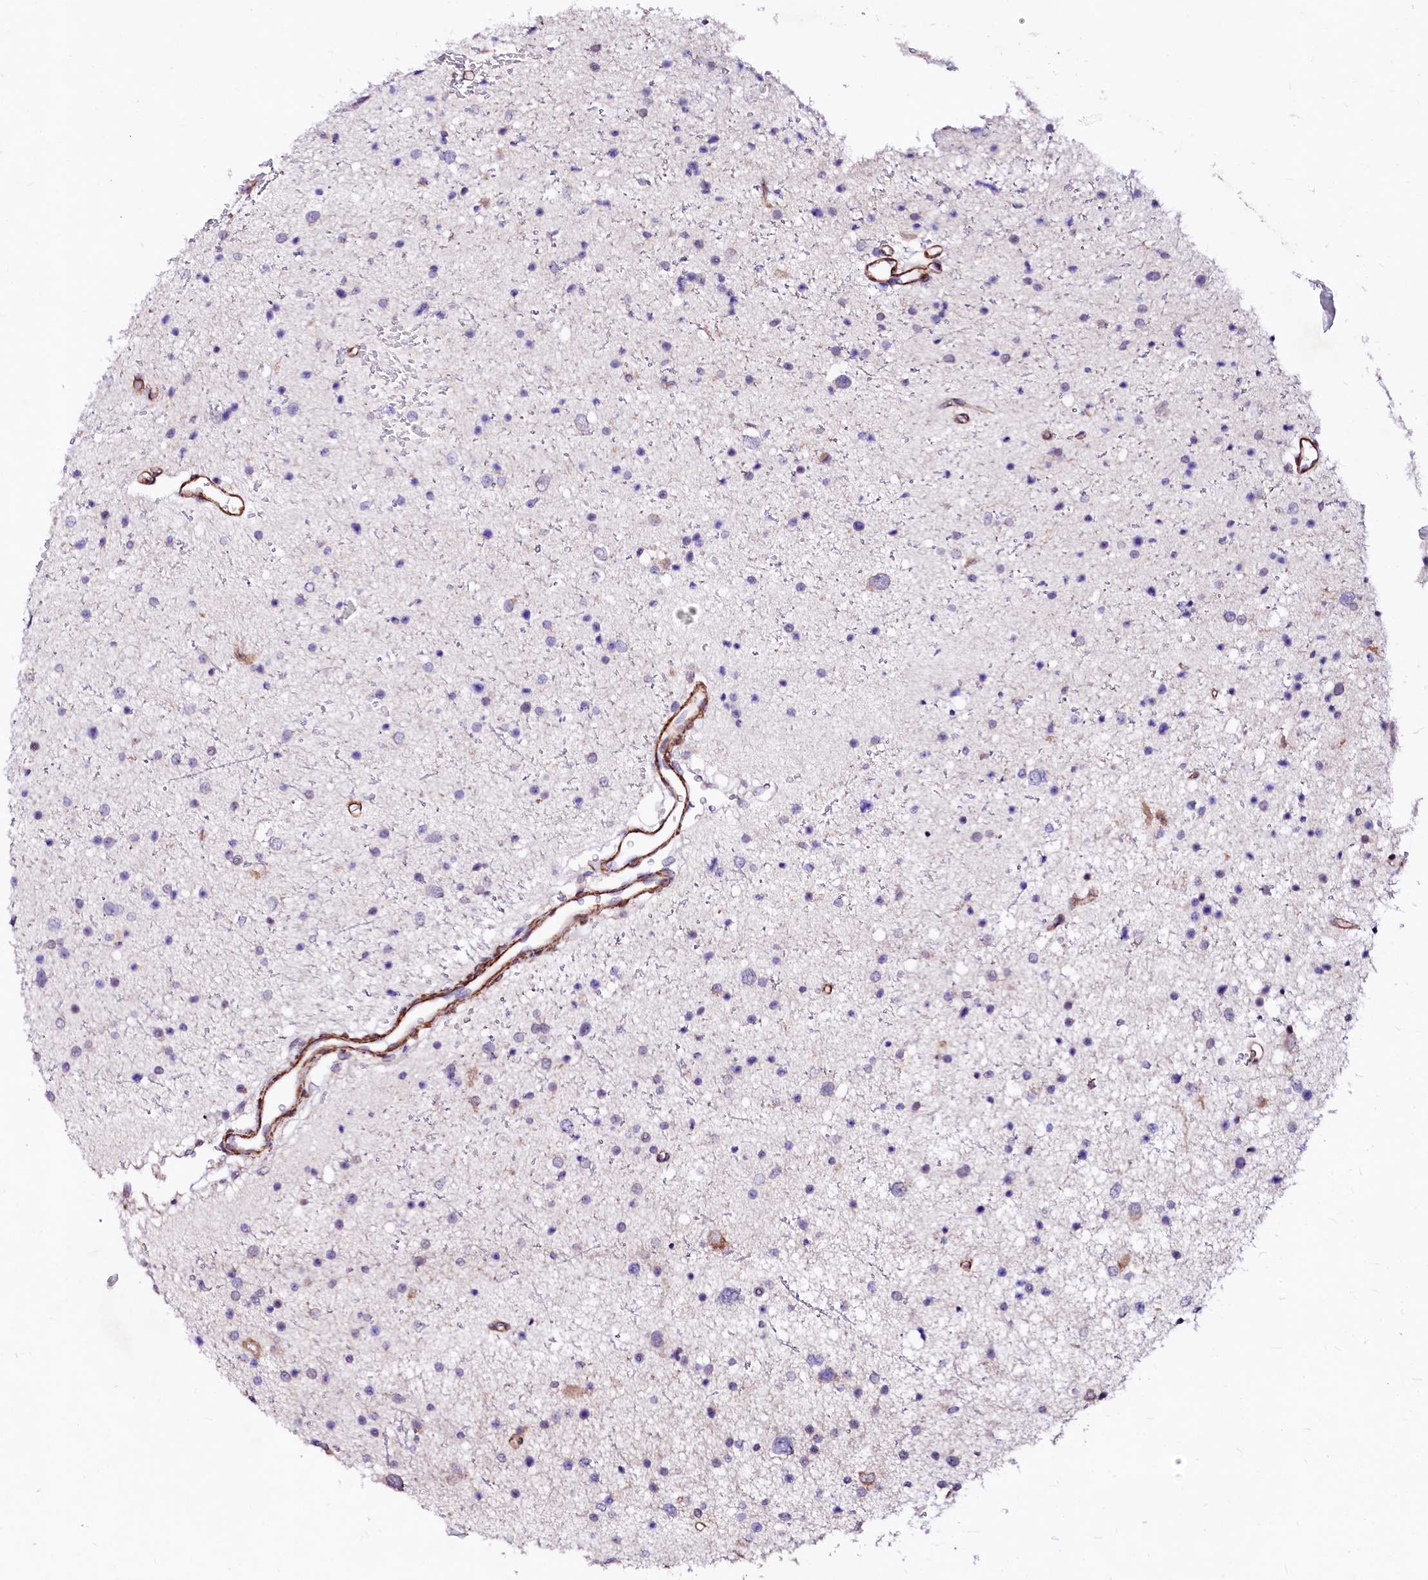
{"staining": {"intensity": "negative", "quantity": "none", "location": "none"}, "tissue": "glioma", "cell_type": "Tumor cells", "image_type": "cancer", "snomed": [{"axis": "morphology", "description": "Glioma, malignant, Low grade"}, {"axis": "topography", "description": "Brain"}], "caption": "The image shows no staining of tumor cells in malignant low-grade glioma.", "gene": "GPR176", "patient": {"sex": "female", "age": 37}}